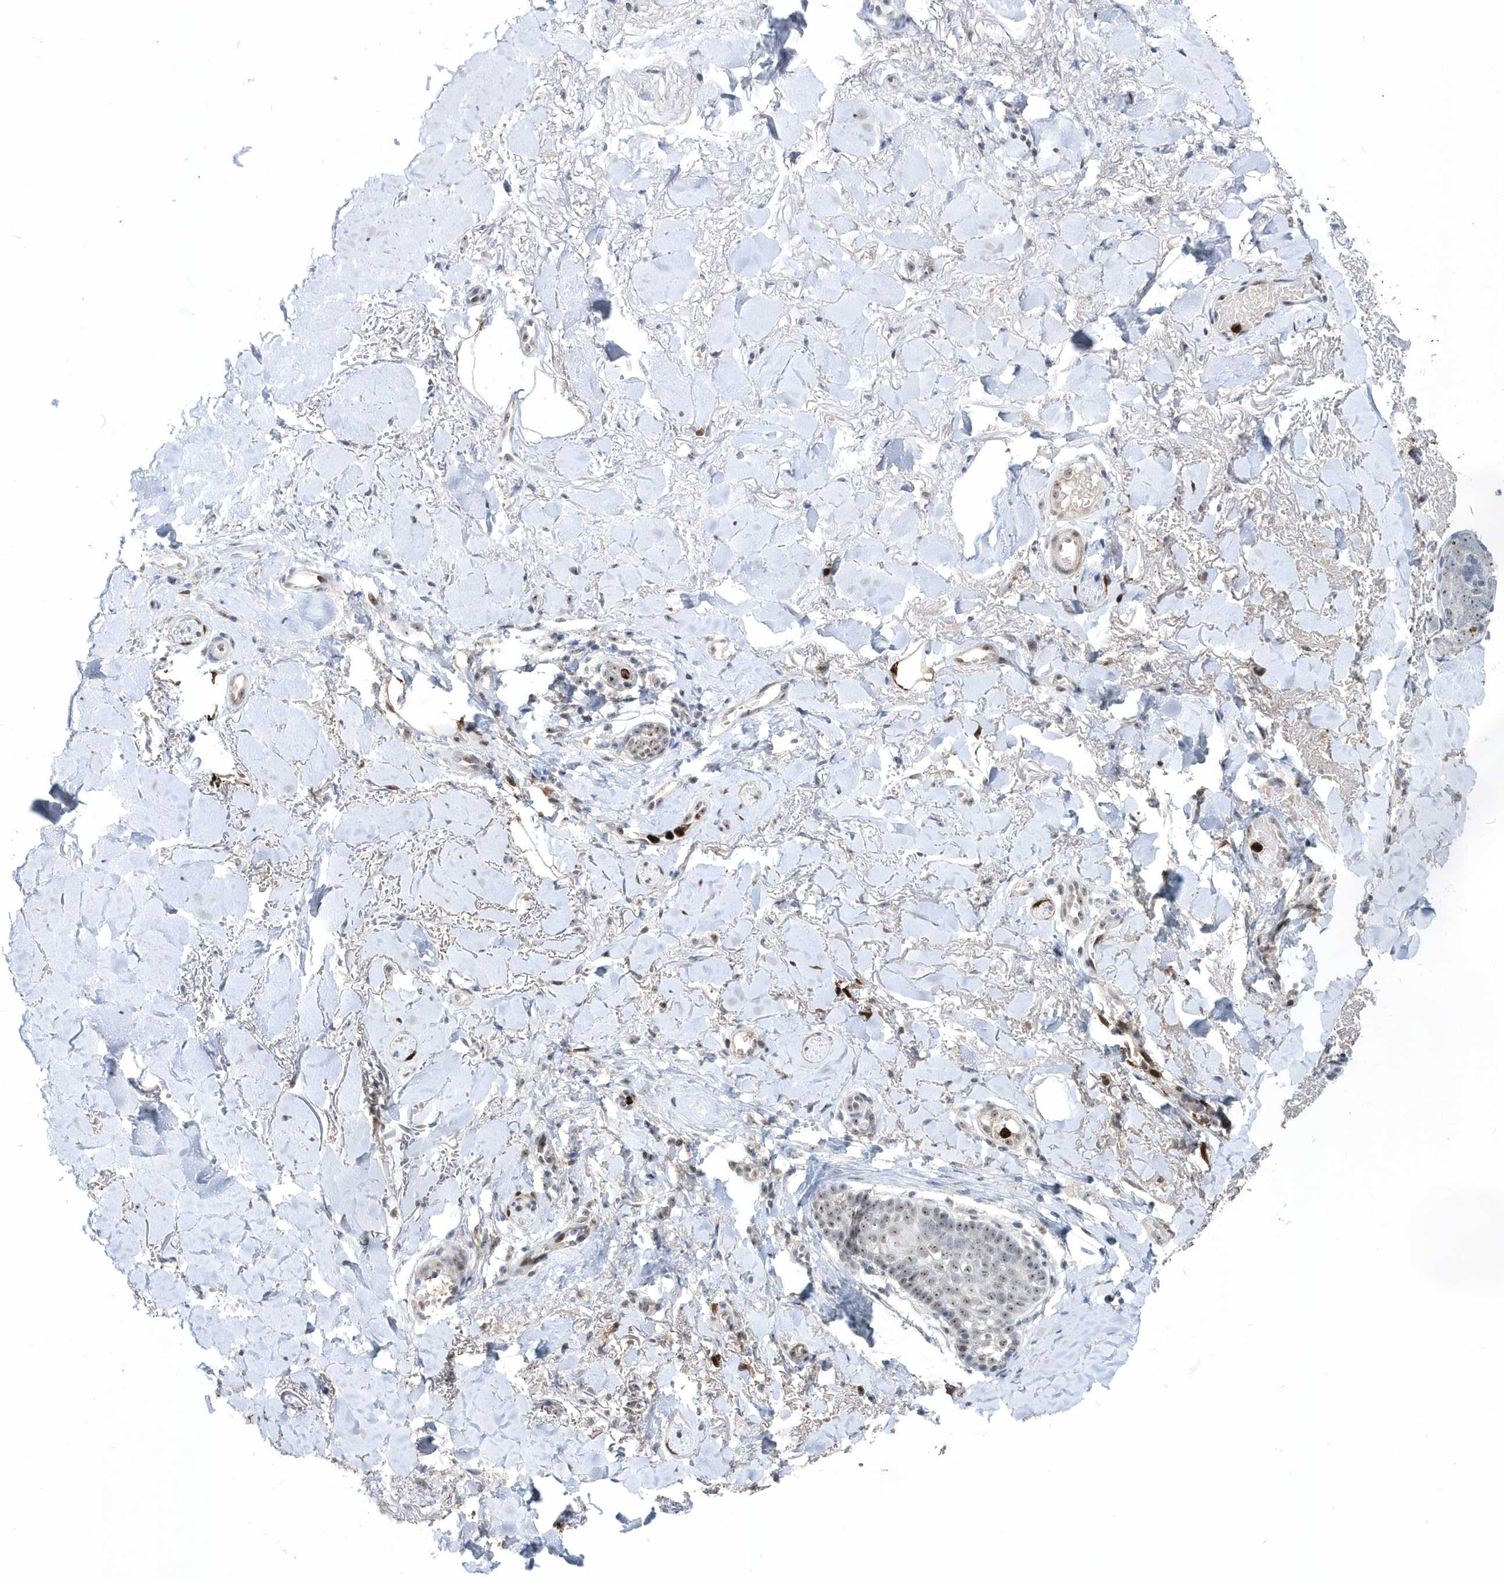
{"staining": {"intensity": "weak", "quantity": "25%-75%", "location": "nuclear"}, "tissue": "skin cancer", "cell_type": "Tumor cells", "image_type": "cancer", "snomed": [{"axis": "morphology", "description": "Basal cell carcinoma"}, {"axis": "topography", "description": "Skin"}], "caption": "The image reveals staining of skin basal cell carcinoma, revealing weak nuclear protein staining (brown color) within tumor cells. (DAB (3,3'-diaminobenzidine) = brown stain, brightfield microscopy at high magnification).", "gene": "ASCL4", "patient": {"sex": "female", "age": 82}}